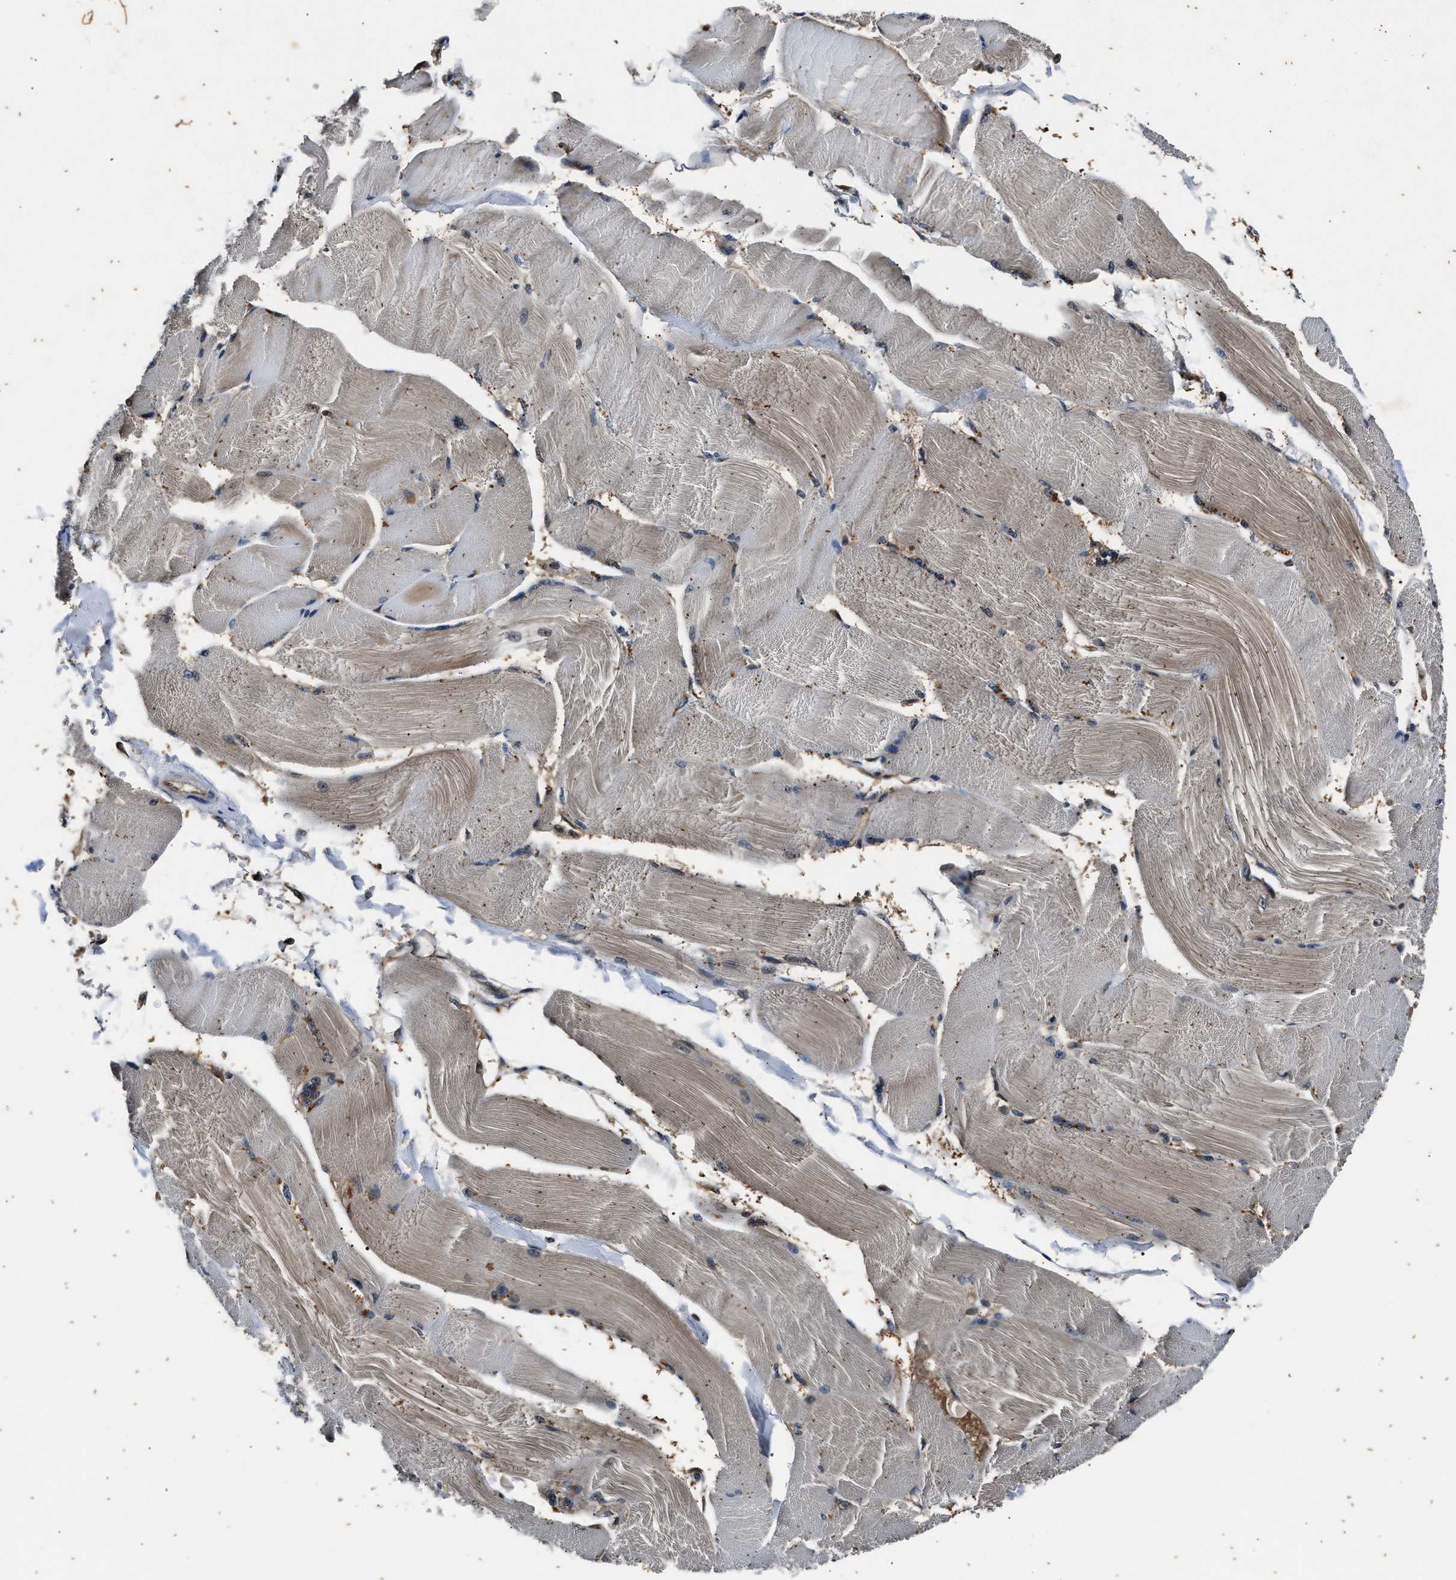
{"staining": {"intensity": "weak", "quantity": "25%-75%", "location": "cytoplasmic/membranous"}, "tissue": "skeletal muscle", "cell_type": "Myocytes", "image_type": "normal", "snomed": [{"axis": "morphology", "description": "Normal tissue, NOS"}, {"axis": "topography", "description": "Skin"}, {"axis": "topography", "description": "Skeletal muscle"}], "caption": "Weak cytoplasmic/membranous expression for a protein is present in approximately 25%-75% of myocytes of normal skeletal muscle using immunohistochemistry.", "gene": "PTPN7", "patient": {"sex": "male", "age": 83}}